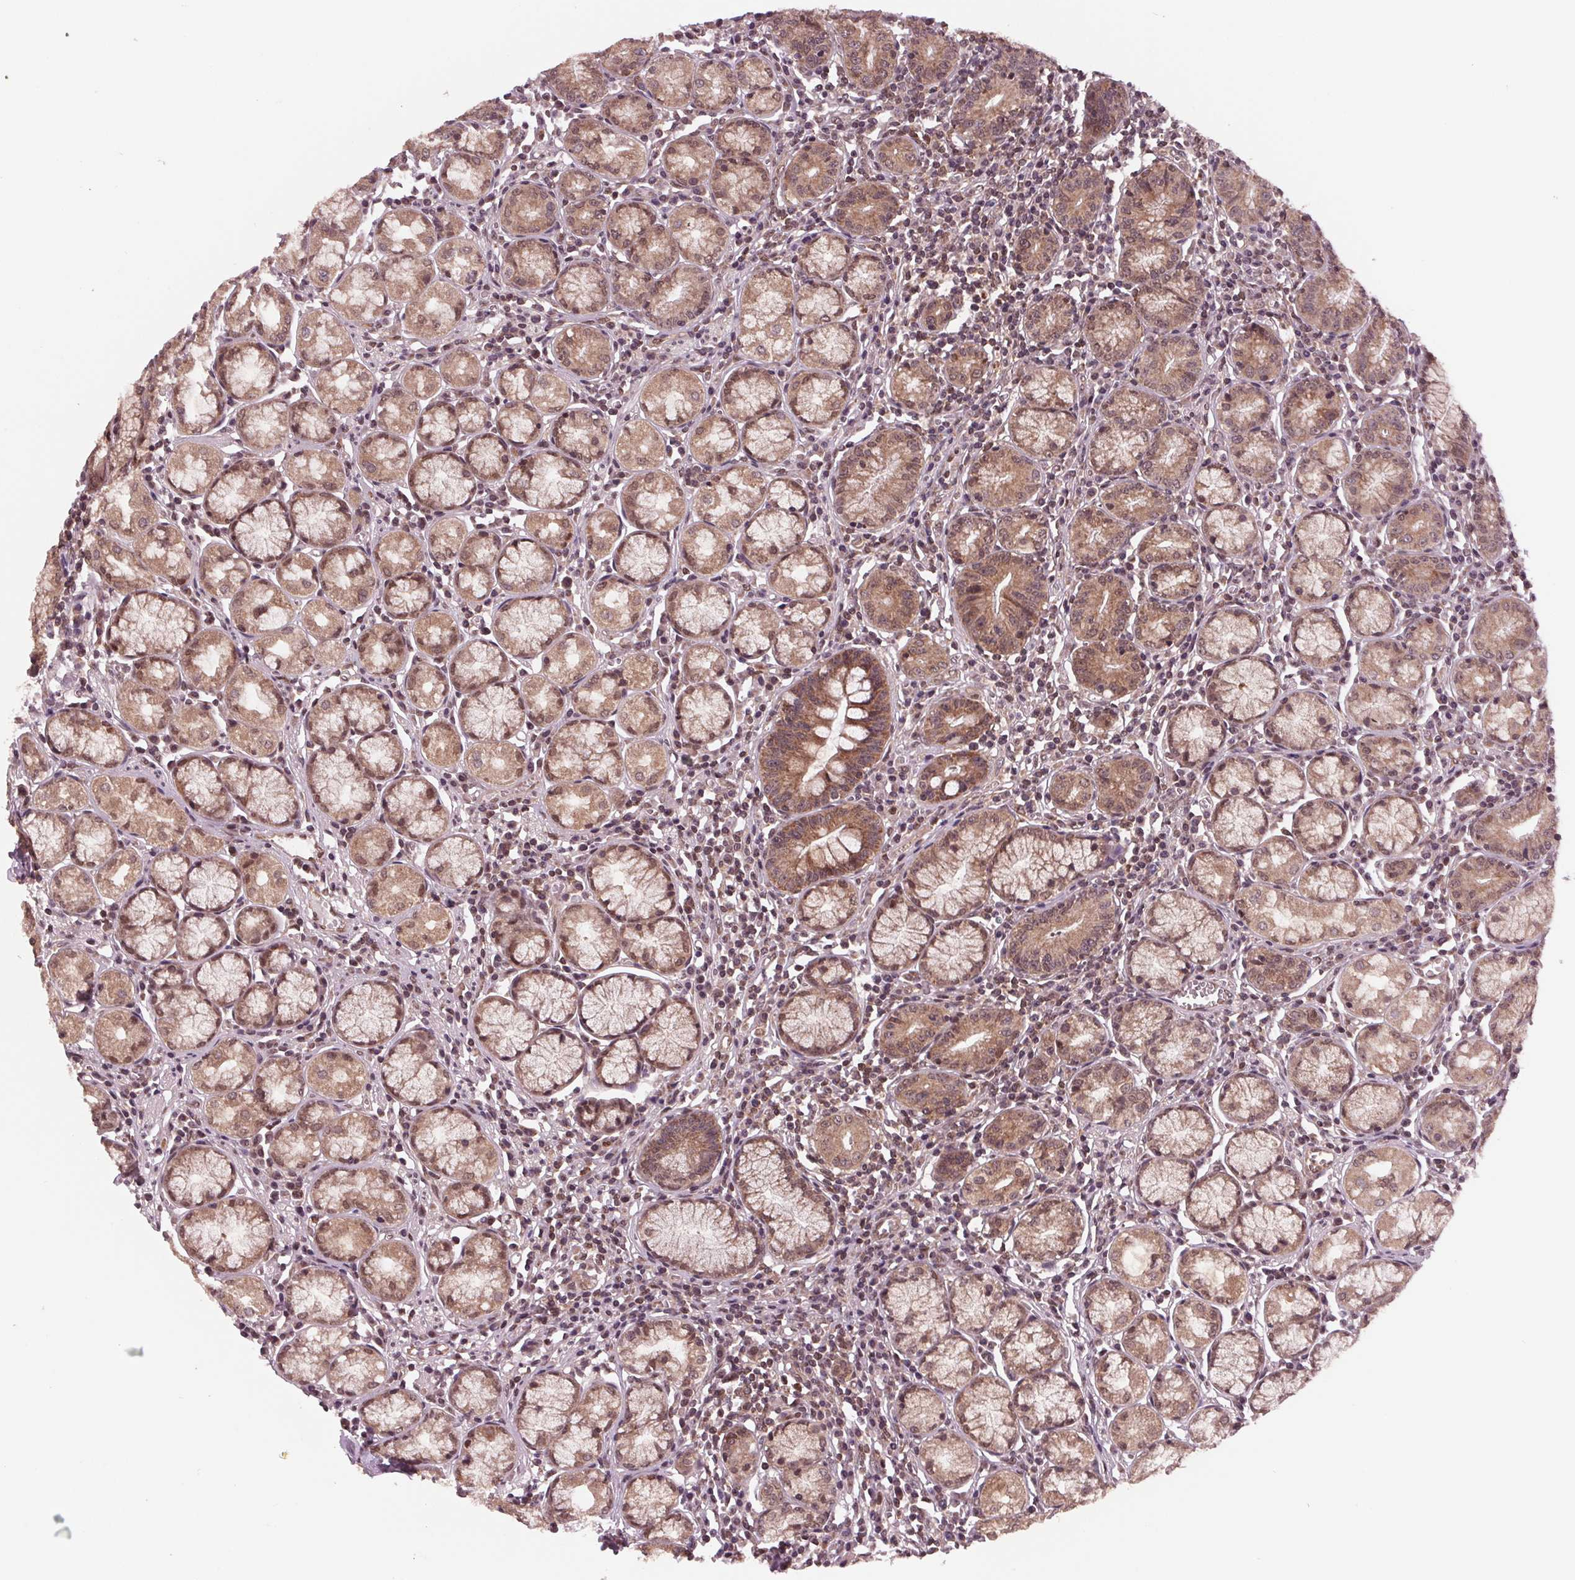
{"staining": {"intensity": "moderate", "quantity": ">75%", "location": "cytoplasmic/membranous,nuclear"}, "tissue": "stomach", "cell_type": "Glandular cells", "image_type": "normal", "snomed": [{"axis": "morphology", "description": "Normal tissue, NOS"}, {"axis": "topography", "description": "Stomach"}], "caption": "Unremarkable stomach was stained to show a protein in brown. There is medium levels of moderate cytoplasmic/membranous,nuclear staining in approximately >75% of glandular cells. (DAB (3,3'-diaminobenzidine) IHC with brightfield microscopy, high magnification).", "gene": "STAT3", "patient": {"sex": "male", "age": 55}}